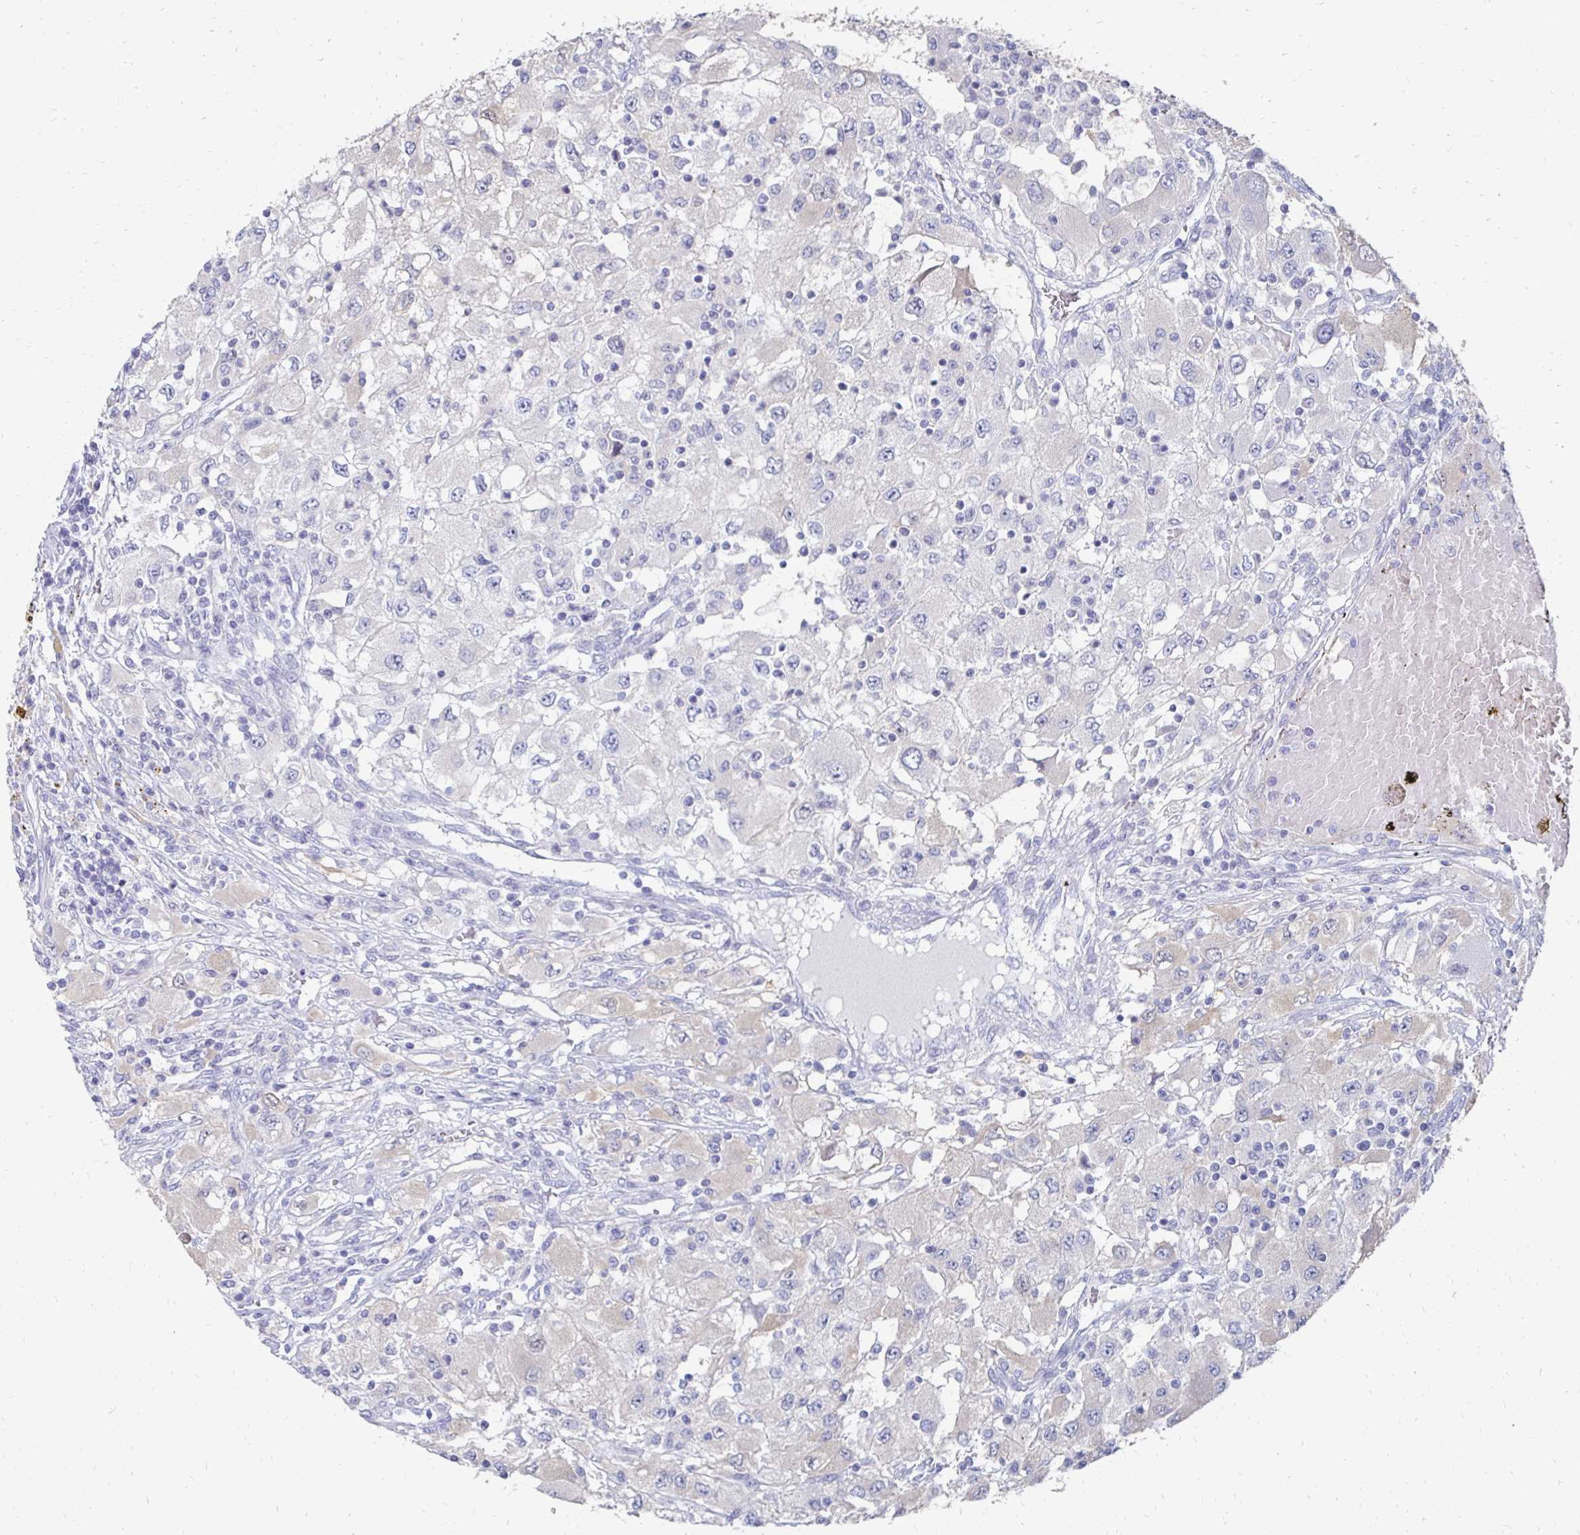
{"staining": {"intensity": "negative", "quantity": "none", "location": "none"}, "tissue": "renal cancer", "cell_type": "Tumor cells", "image_type": "cancer", "snomed": [{"axis": "morphology", "description": "Adenocarcinoma, NOS"}, {"axis": "topography", "description": "Kidney"}], "caption": "Immunohistochemistry (IHC) image of renal adenocarcinoma stained for a protein (brown), which reveals no expression in tumor cells.", "gene": "SYCP3", "patient": {"sex": "female", "age": 67}}